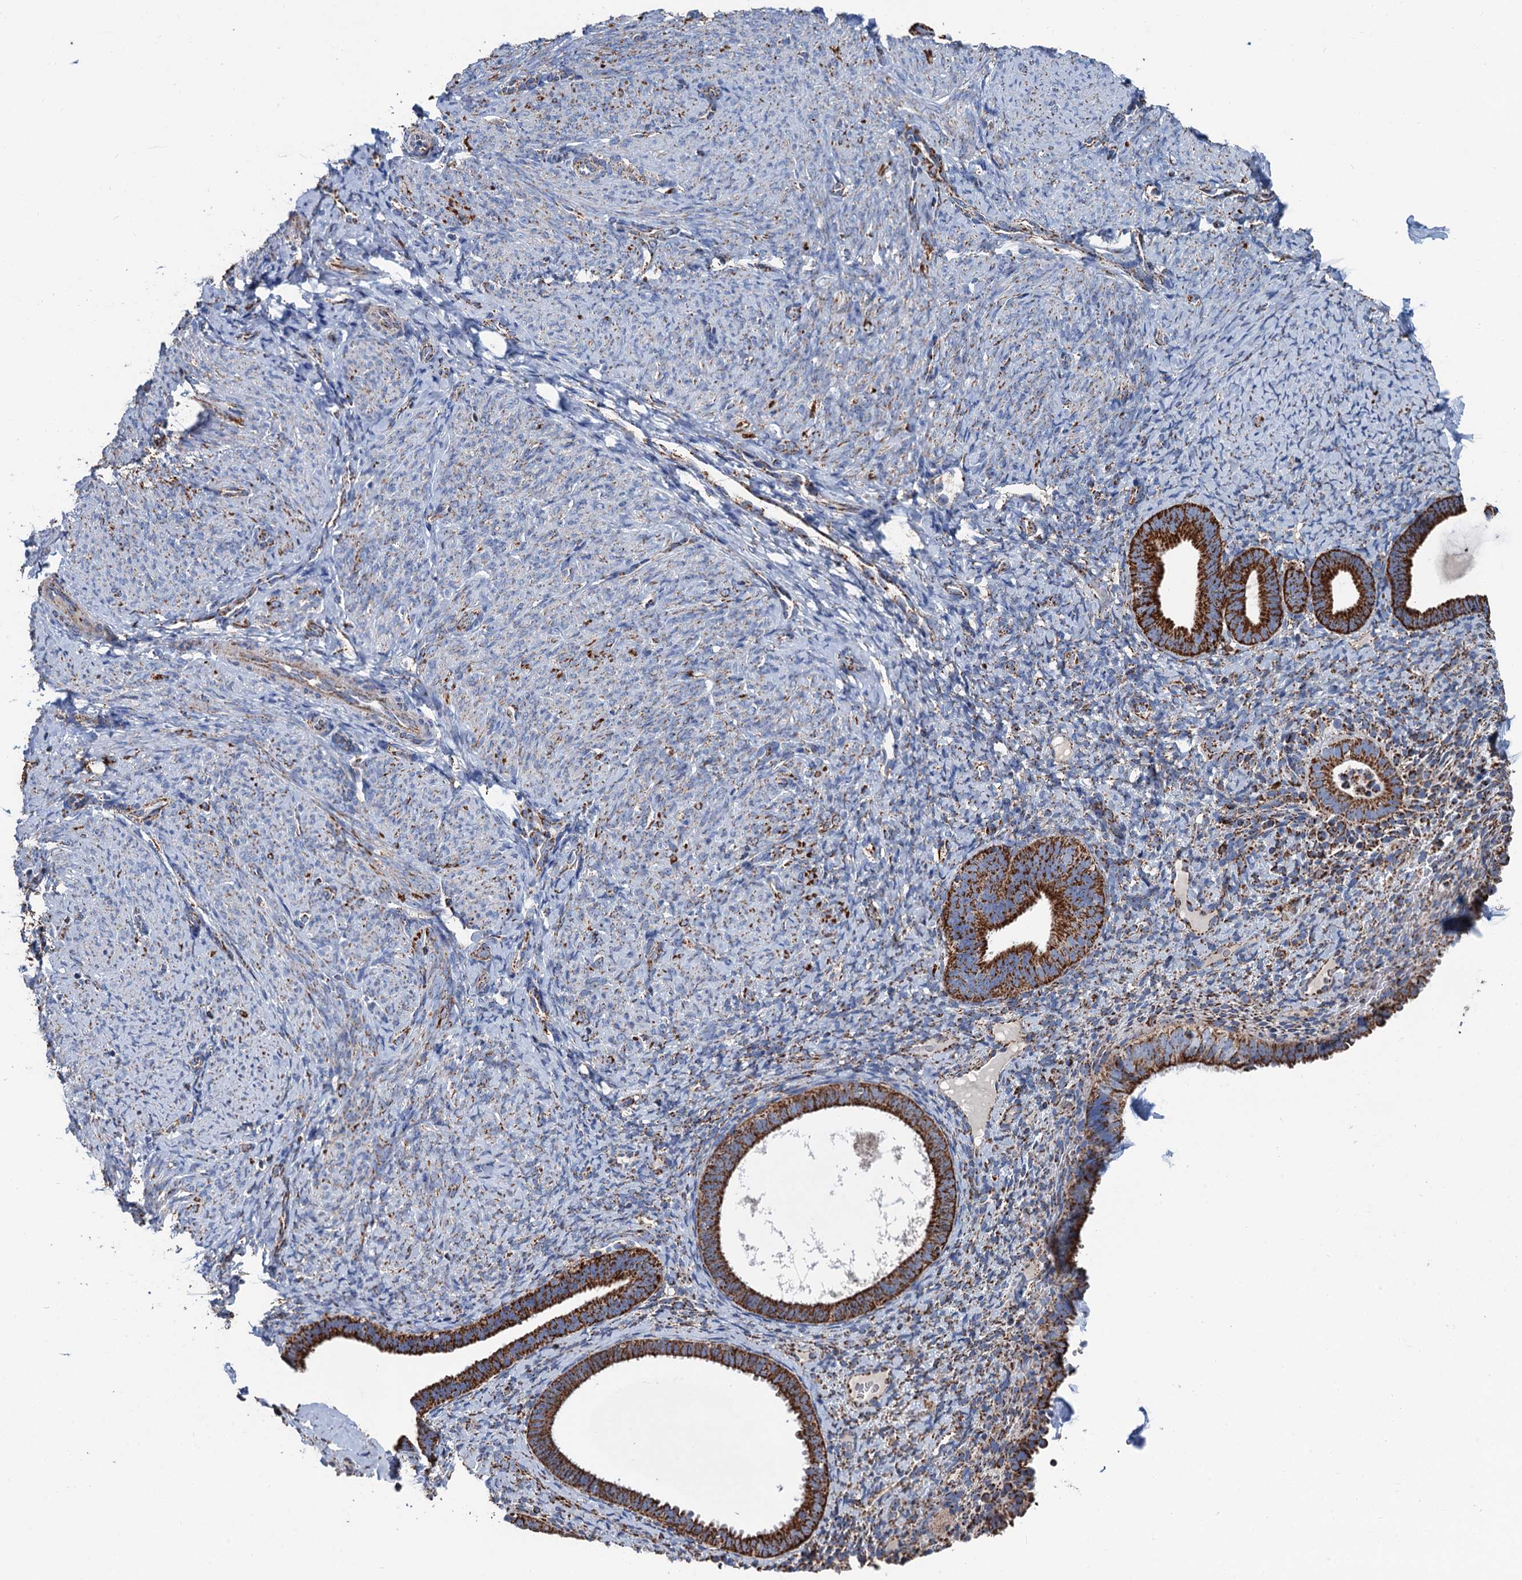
{"staining": {"intensity": "moderate", "quantity": "<25%", "location": "cytoplasmic/membranous"}, "tissue": "endometrium", "cell_type": "Cells in endometrial stroma", "image_type": "normal", "snomed": [{"axis": "morphology", "description": "Normal tissue, NOS"}, {"axis": "topography", "description": "Endometrium"}], "caption": "Immunohistochemistry (IHC) photomicrograph of benign endometrium: human endometrium stained using immunohistochemistry (IHC) exhibits low levels of moderate protein expression localized specifically in the cytoplasmic/membranous of cells in endometrial stroma, appearing as a cytoplasmic/membranous brown color.", "gene": "IVD", "patient": {"sex": "female", "age": 65}}